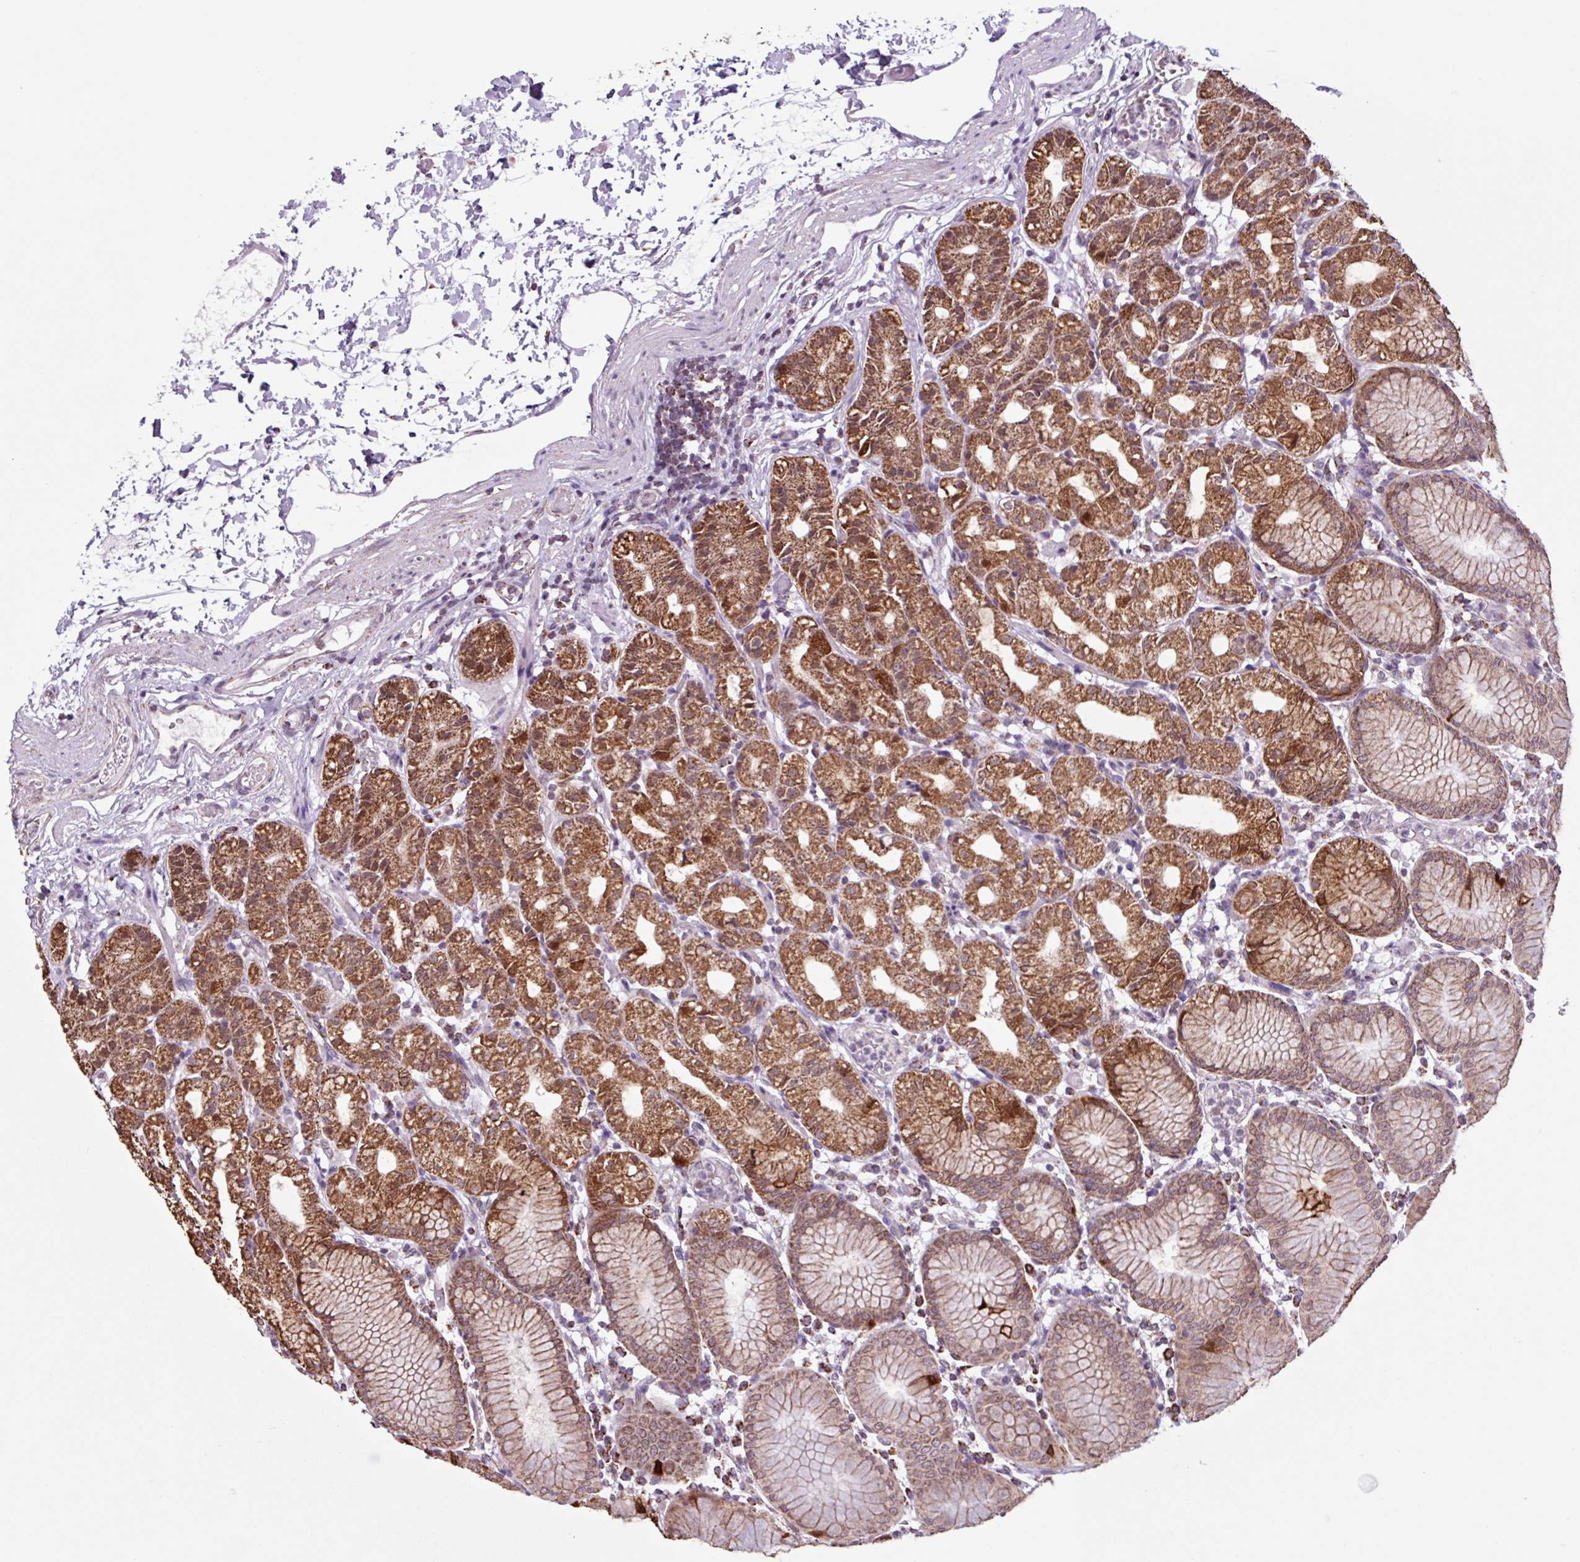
{"staining": {"intensity": "strong", "quantity": ">75%", "location": "cytoplasmic/membranous"}, "tissue": "stomach", "cell_type": "Glandular cells", "image_type": "normal", "snomed": [{"axis": "morphology", "description": "Normal tissue, NOS"}, {"axis": "topography", "description": "Stomach"}], "caption": "DAB (3,3'-diaminobenzidine) immunohistochemical staining of unremarkable human stomach shows strong cytoplasmic/membranous protein expression in approximately >75% of glandular cells. Using DAB (brown) and hematoxylin (blue) stains, captured at high magnification using brightfield microscopy.", "gene": "ALG8", "patient": {"sex": "female", "age": 57}}